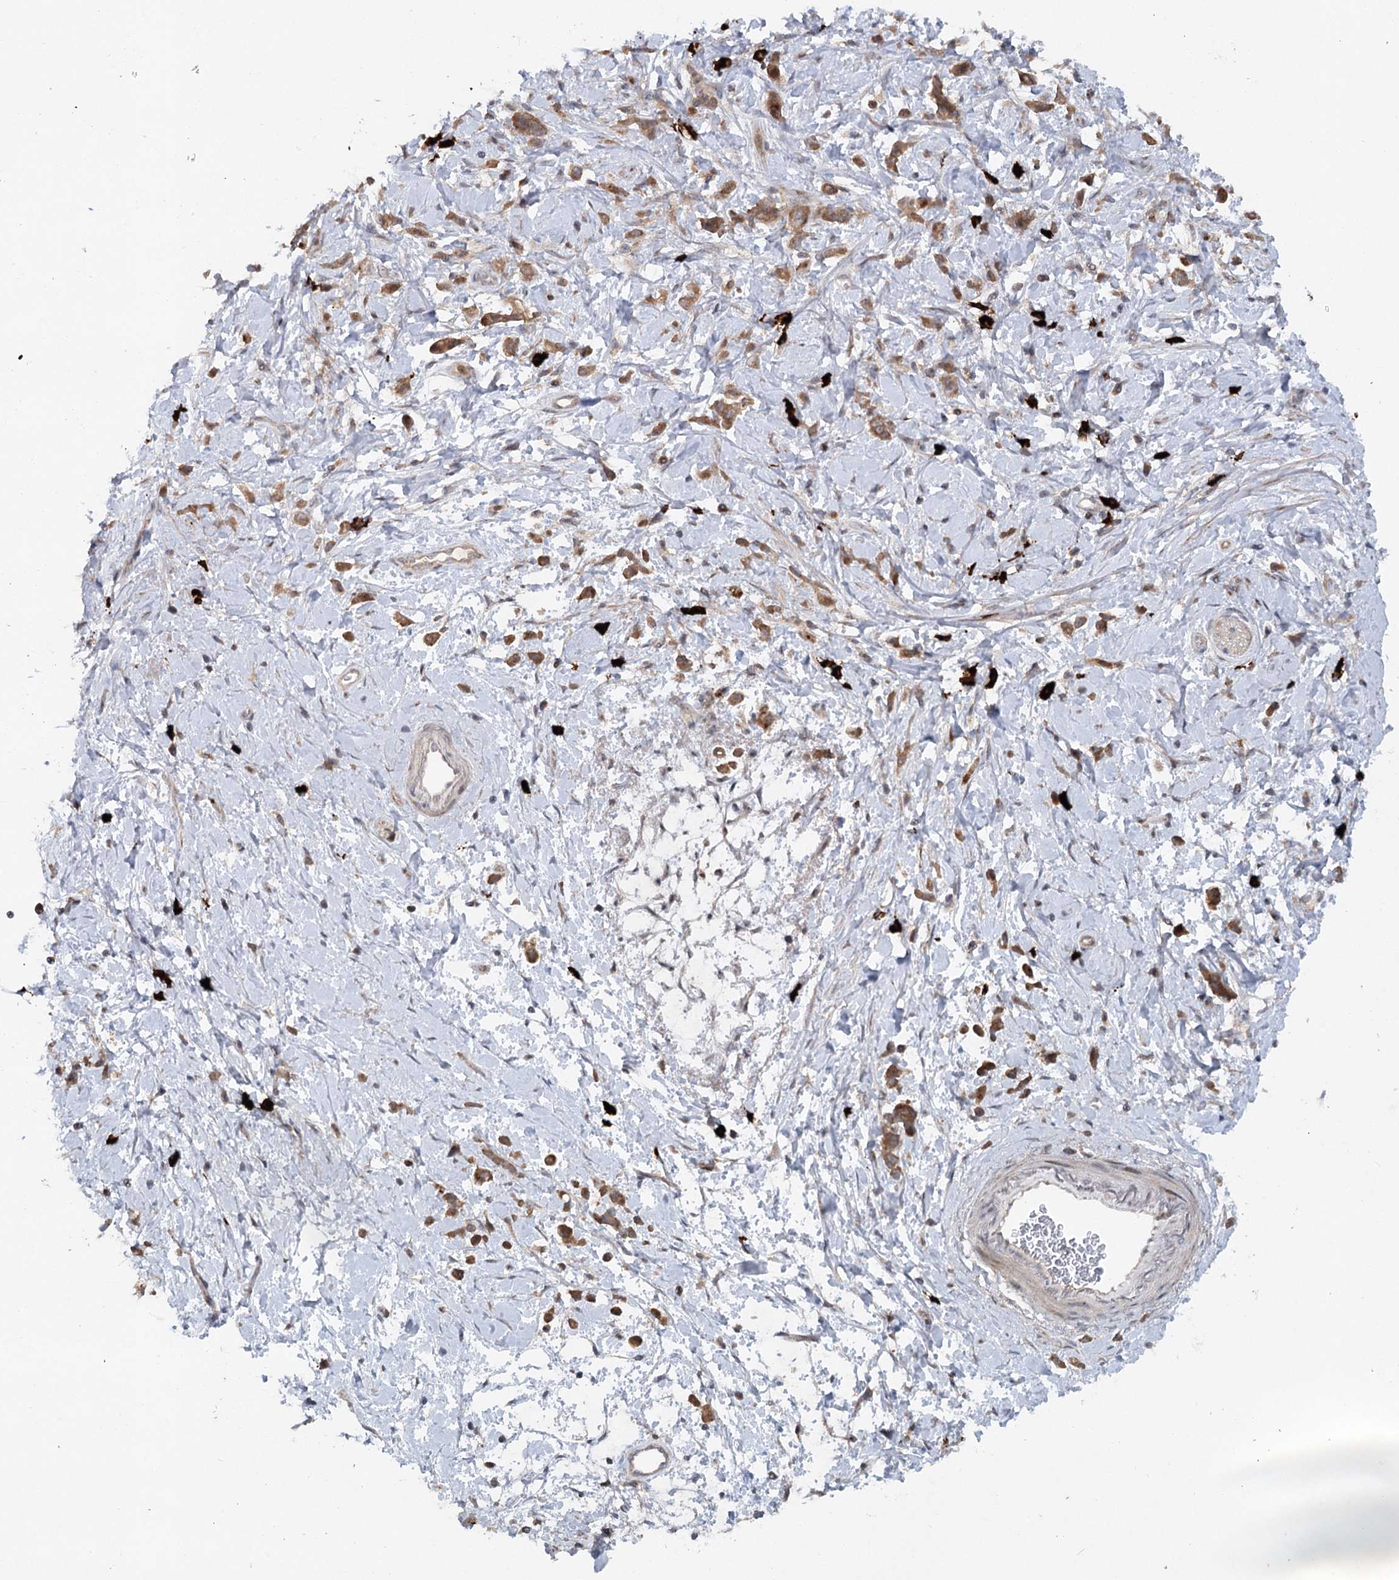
{"staining": {"intensity": "moderate", "quantity": ">75%", "location": "cytoplasmic/membranous"}, "tissue": "stomach cancer", "cell_type": "Tumor cells", "image_type": "cancer", "snomed": [{"axis": "morphology", "description": "Adenocarcinoma, NOS"}, {"axis": "topography", "description": "Stomach"}], "caption": "Tumor cells exhibit moderate cytoplasmic/membranous positivity in about >75% of cells in stomach cancer.", "gene": "MAP3K13", "patient": {"sex": "female", "age": 60}}